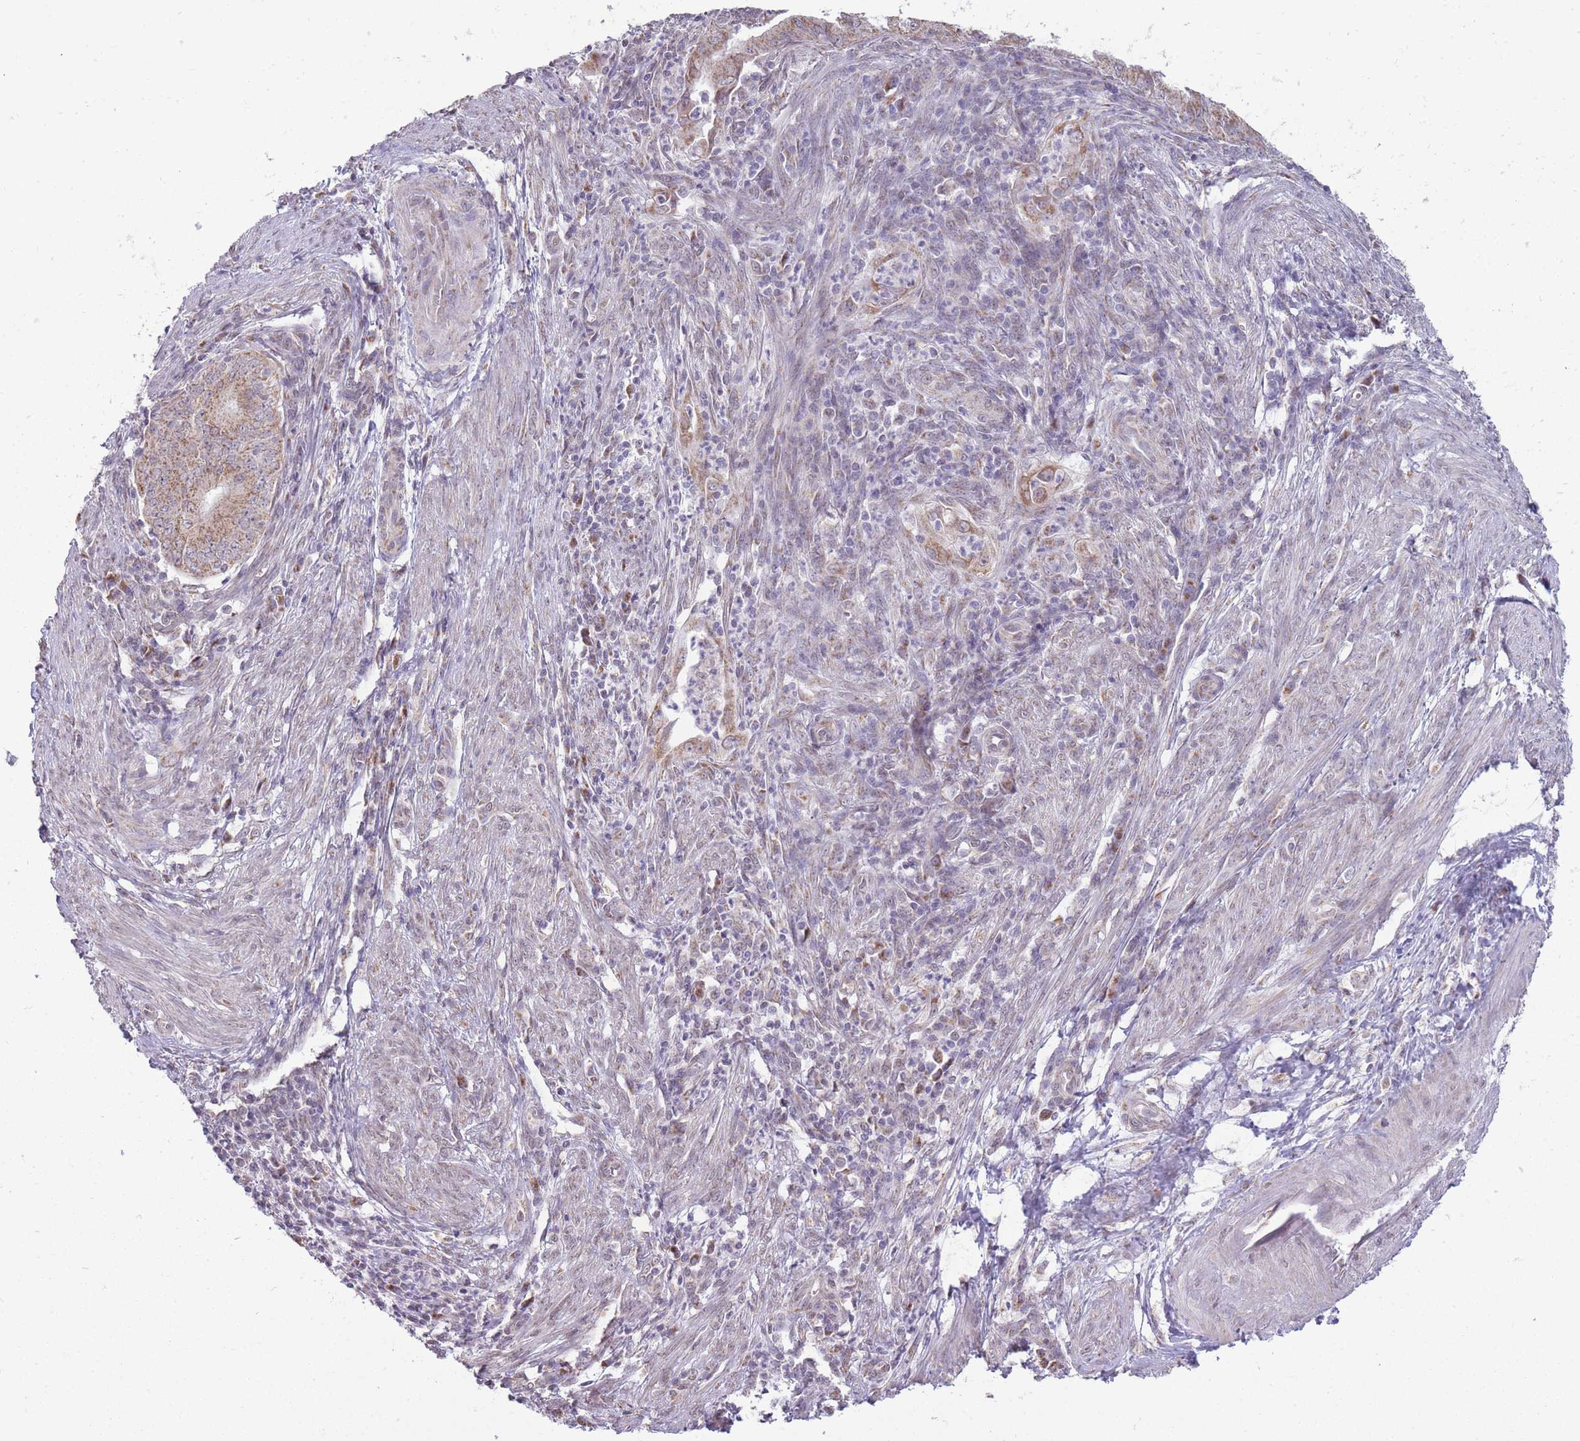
{"staining": {"intensity": "weak", "quantity": "25%-75%", "location": "cytoplasmic/membranous"}, "tissue": "endometrial cancer", "cell_type": "Tumor cells", "image_type": "cancer", "snomed": [{"axis": "morphology", "description": "Adenocarcinoma, NOS"}, {"axis": "topography", "description": "Endometrium"}], "caption": "Immunohistochemical staining of endometrial cancer demonstrates low levels of weak cytoplasmic/membranous protein expression in about 25%-75% of tumor cells.", "gene": "NELL1", "patient": {"sex": "female", "age": 50}}